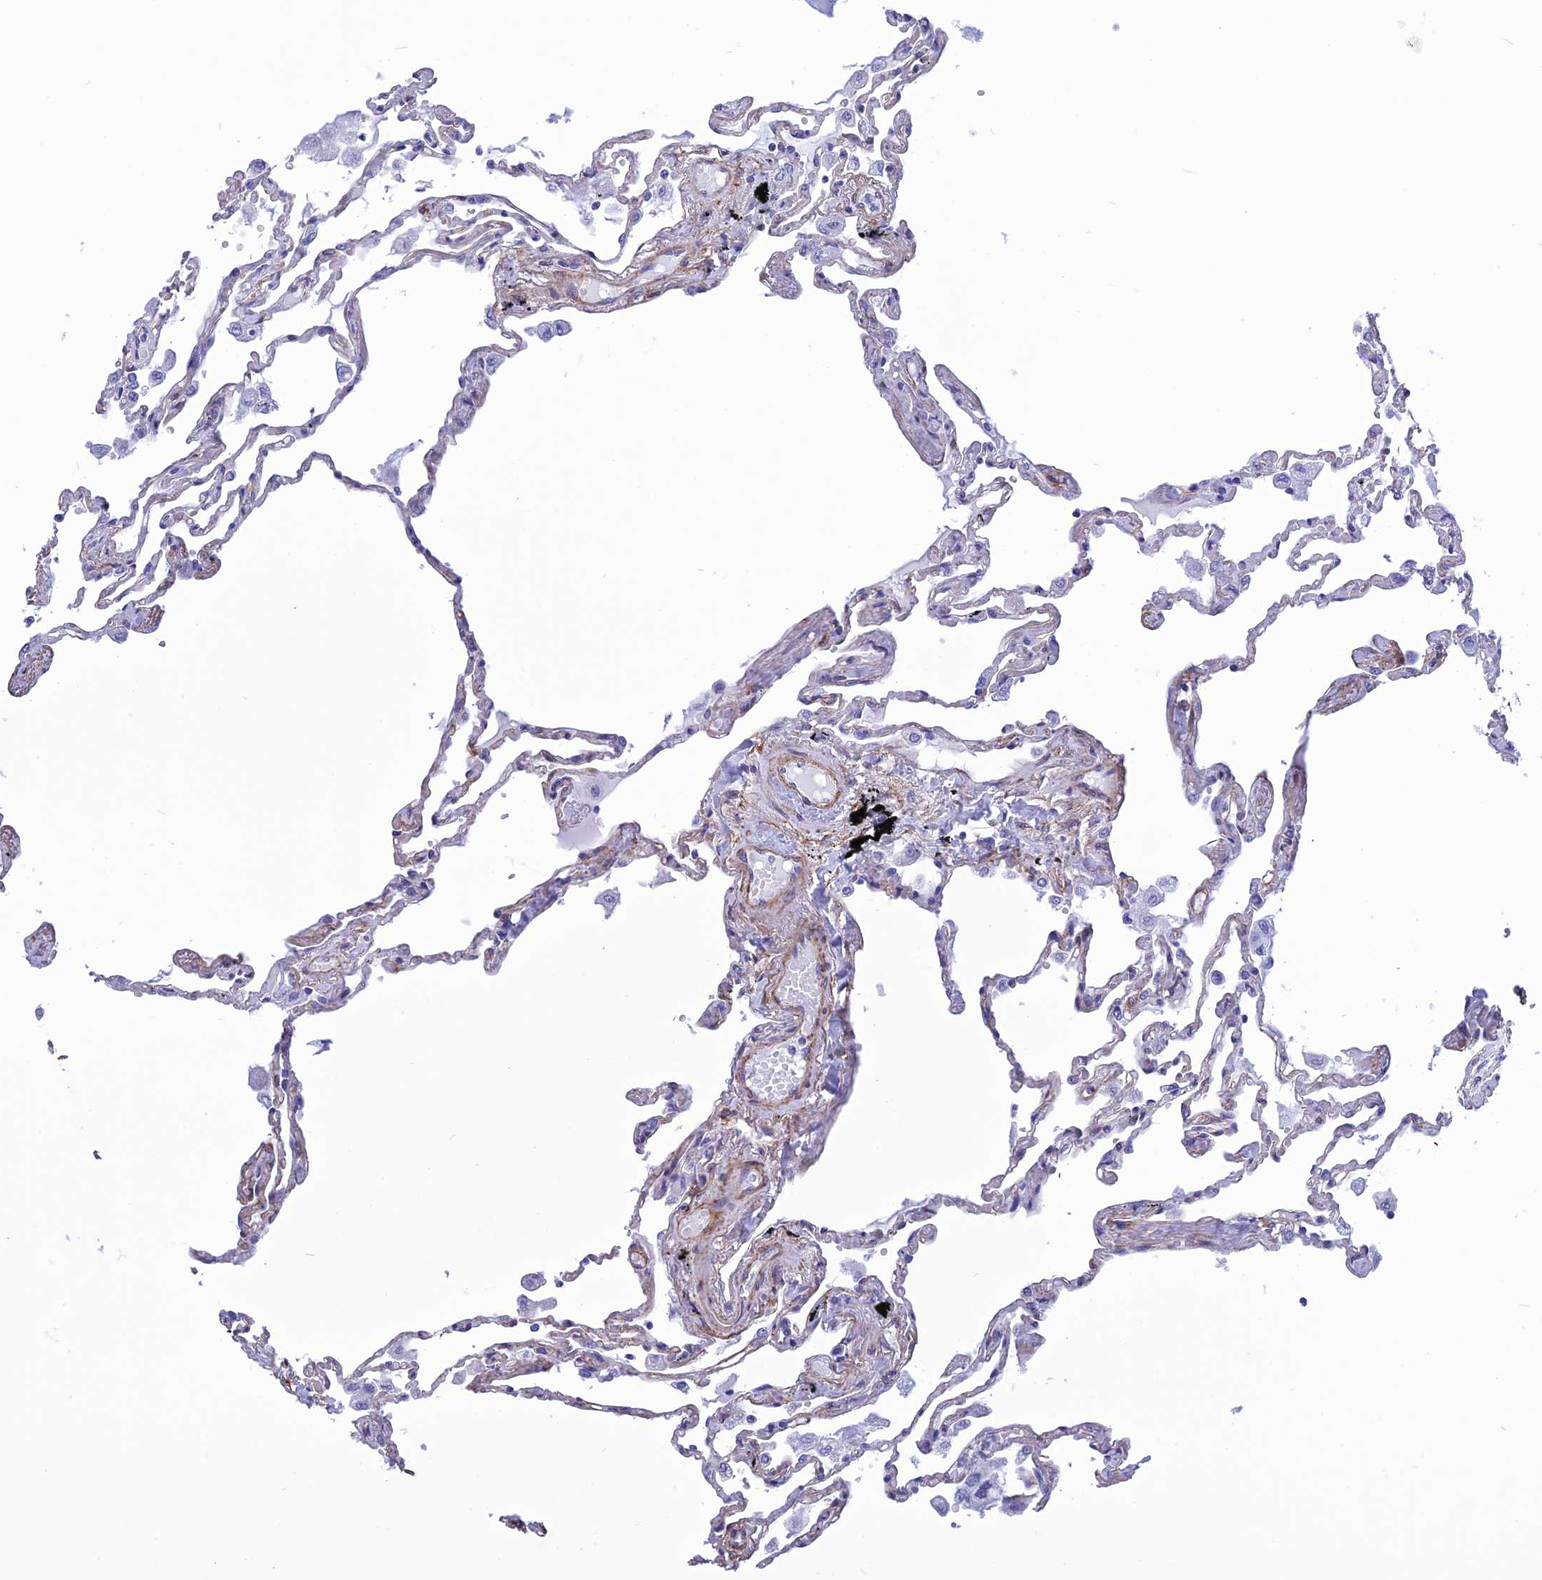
{"staining": {"intensity": "negative", "quantity": "none", "location": "none"}, "tissue": "lung", "cell_type": "Alveolar cells", "image_type": "normal", "snomed": [{"axis": "morphology", "description": "Normal tissue, NOS"}, {"axis": "topography", "description": "Lung"}], "caption": "This is a micrograph of immunohistochemistry (IHC) staining of unremarkable lung, which shows no staining in alveolar cells. (IHC, brightfield microscopy, high magnification).", "gene": "NKD1", "patient": {"sex": "female", "age": 67}}